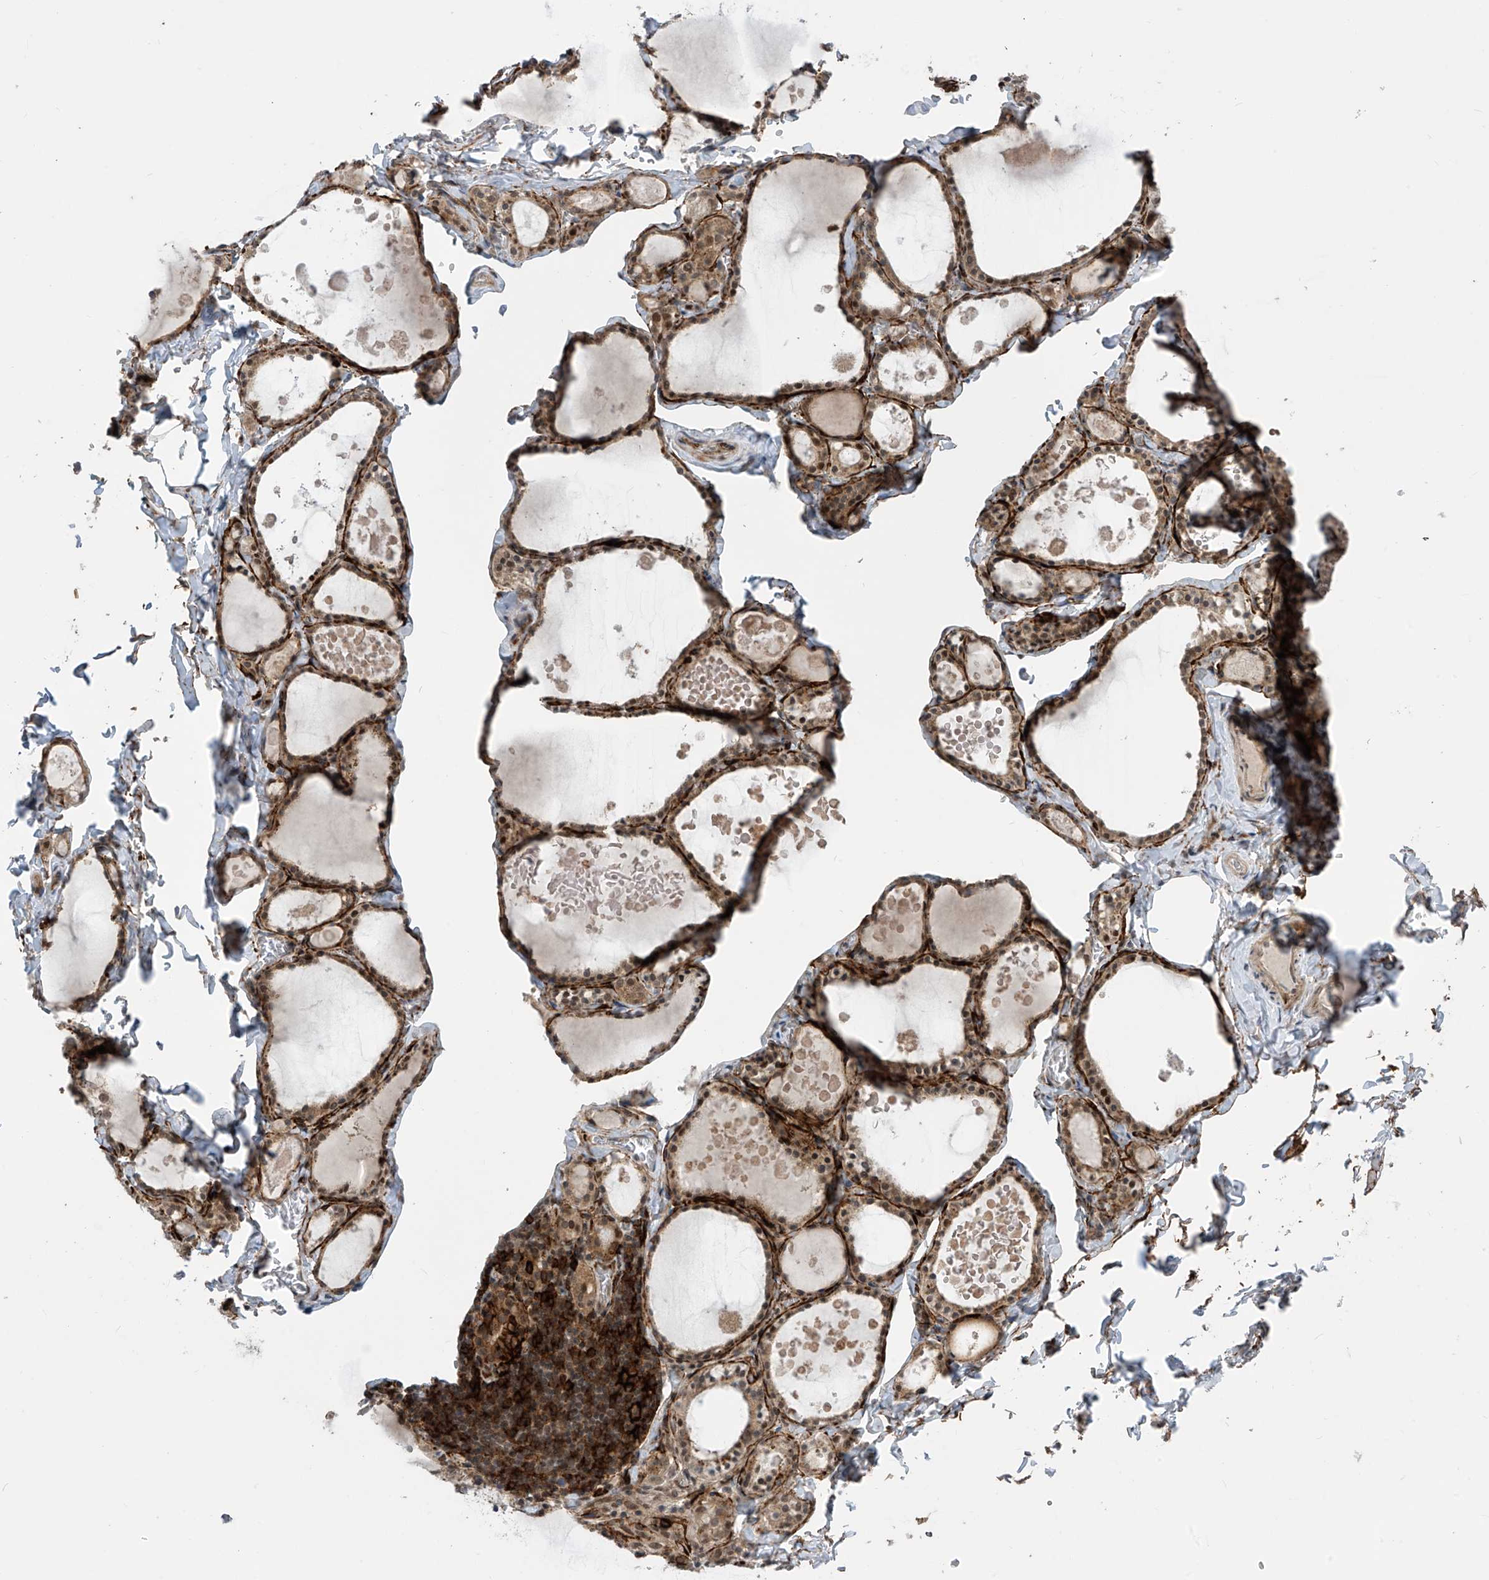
{"staining": {"intensity": "moderate", "quantity": ">75%", "location": "nuclear"}, "tissue": "thyroid gland", "cell_type": "Glandular cells", "image_type": "normal", "snomed": [{"axis": "morphology", "description": "Normal tissue, NOS"}, {"axis": "topography", "description": "Thyroid gland"}], "caption": "Moderate nuclear positivity is present in about >75% of glandular cells in normal thyroid gland. Ihc stains the protein of interest in brown and the nuclei are stained blue.", "gene": "LAGE3", "patient": {"sex": "male", "age": 56}}